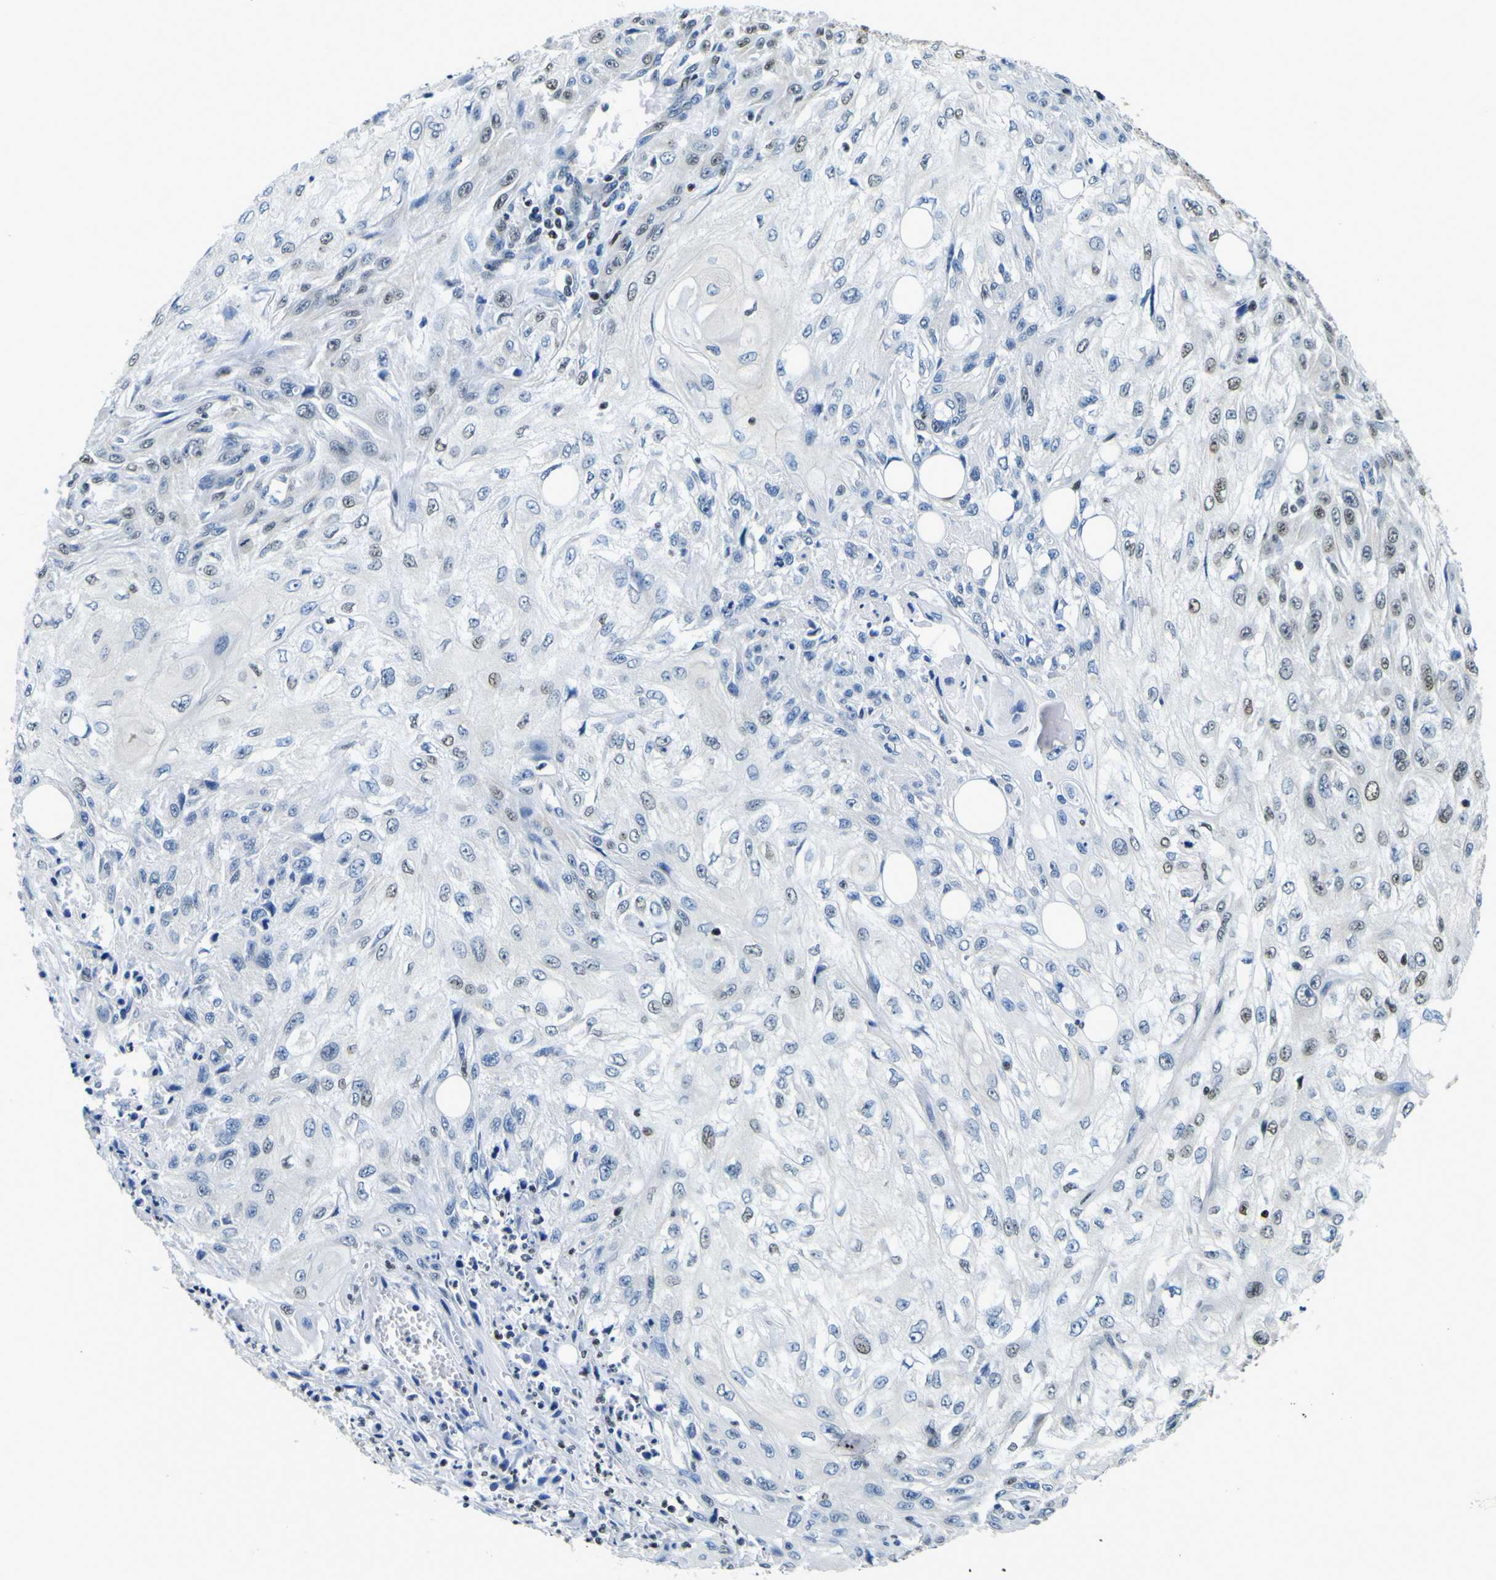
{"staining": {"intensity": "weak", "quantity": "25%-75%", "location": "nuclear"}, "tissue": "skin cancer", "cell_type": "Tumor cells", "image_type": "cancer", "snomed": [{"axis": "morphology", "description": "Squamous cell carcinoma, NOS"}, {"axis": "topography", "description": "Skin"}], "caption": "Immunohistochemical staining of squamous cell carcinoma (skin) demonstrates weak nuclear protein staining in approximately 25%-75% of tumor cells.", "gene": "SP1", "patient": {"sex": "male", "age": 75}}